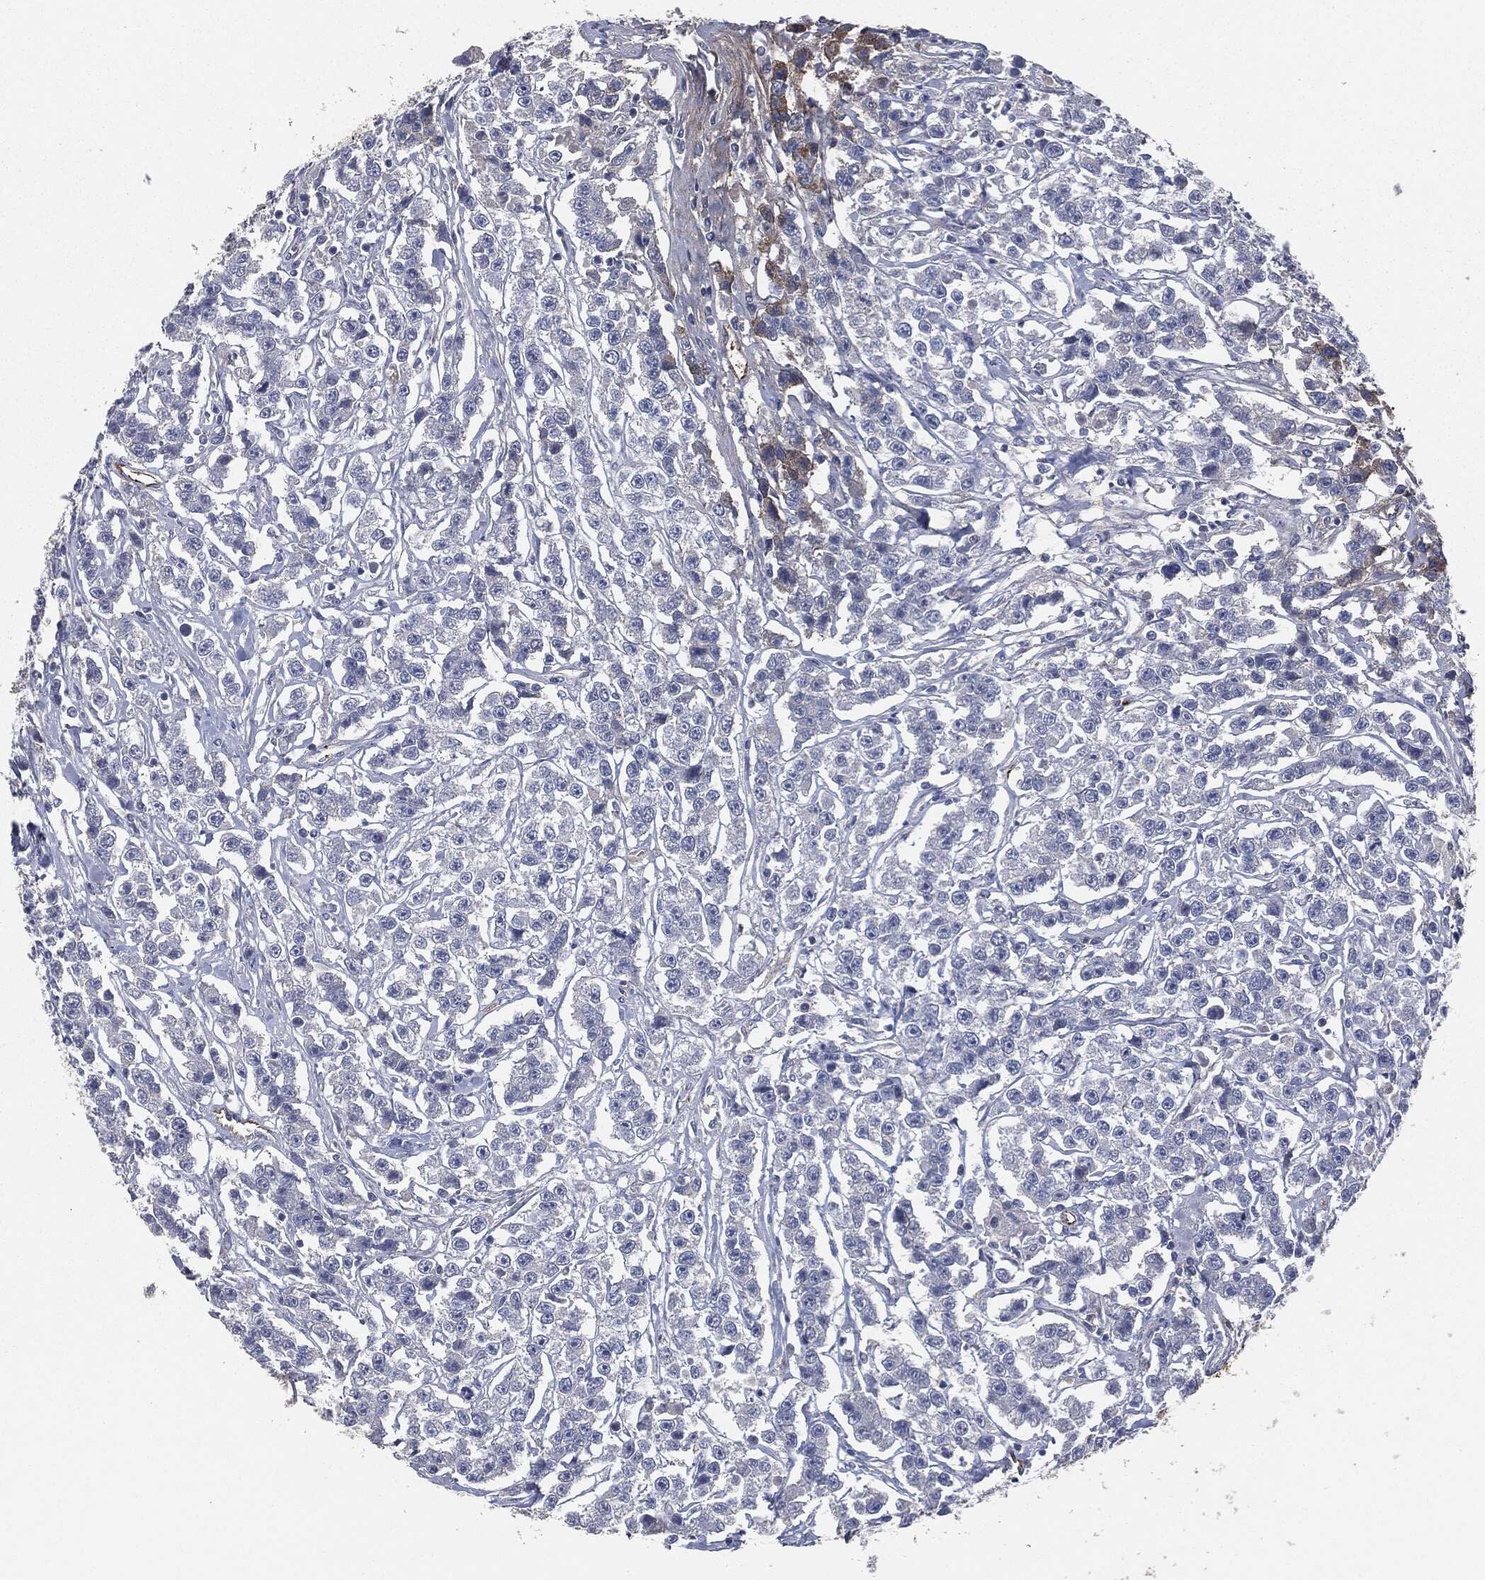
{"staining": {"intensity": "negative", "quantity": "none", "location": "none"}, "tissue": "testis cancer", "cell_type": "Tumor cells", "image_type": "cancer", "snomed": [{"axis": "morphology", "description": "Seminoma, NOS"}, {"axis": "topography", "description": "Testis"}], "caption": "Seminoma (testis) was stained to show a protein in brown. There is no significant staining in tumor cells. The staining is performed using DAB brown chromogen with nuclei counter-stained in using hematoxylin.", "gene": "APOB", "patient": {"sex": "male", "age": 59}}